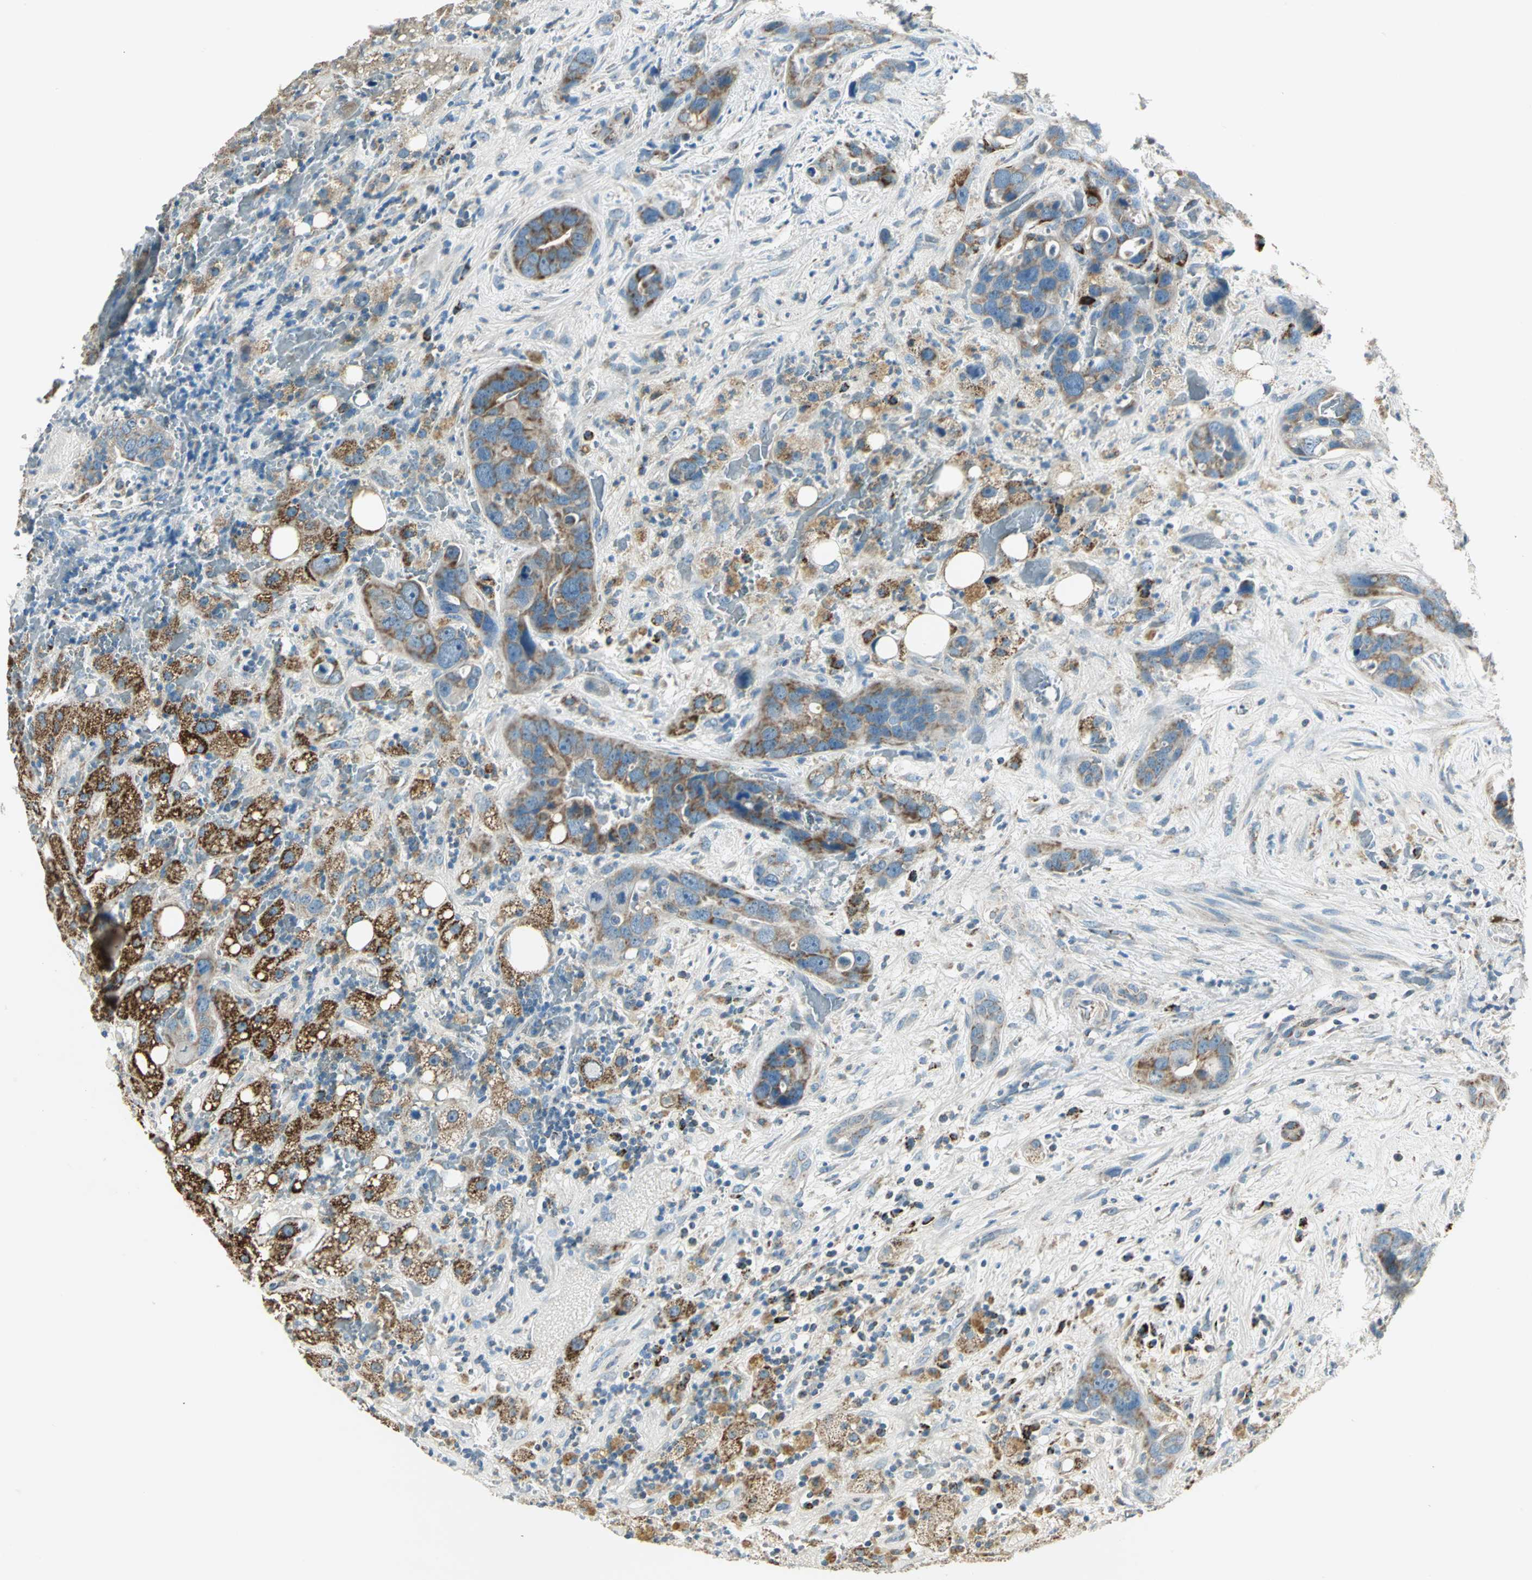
{"staining": {"intensity": "moderate", "quantity": ">75%", "location": "cytoplasmic/membranous"}, "tissue": "liver cancer", "cell_type": "Tumor cells", "image_type": "cancer", "snomed": [{"axis": "morphology", "description": "Cholangiocarcinoma"}, {"axis": "topography", "description": "Liver"}], "caption": "This is a micrograph of immunohistochemistry (IHC) staining of cholangiocarcinoma (liver), which shows moderate expression in the cytoplasmic/membranous of tumor cells.", "gene": "ACADM", "patient": {"sex": "female", "age": 65}}